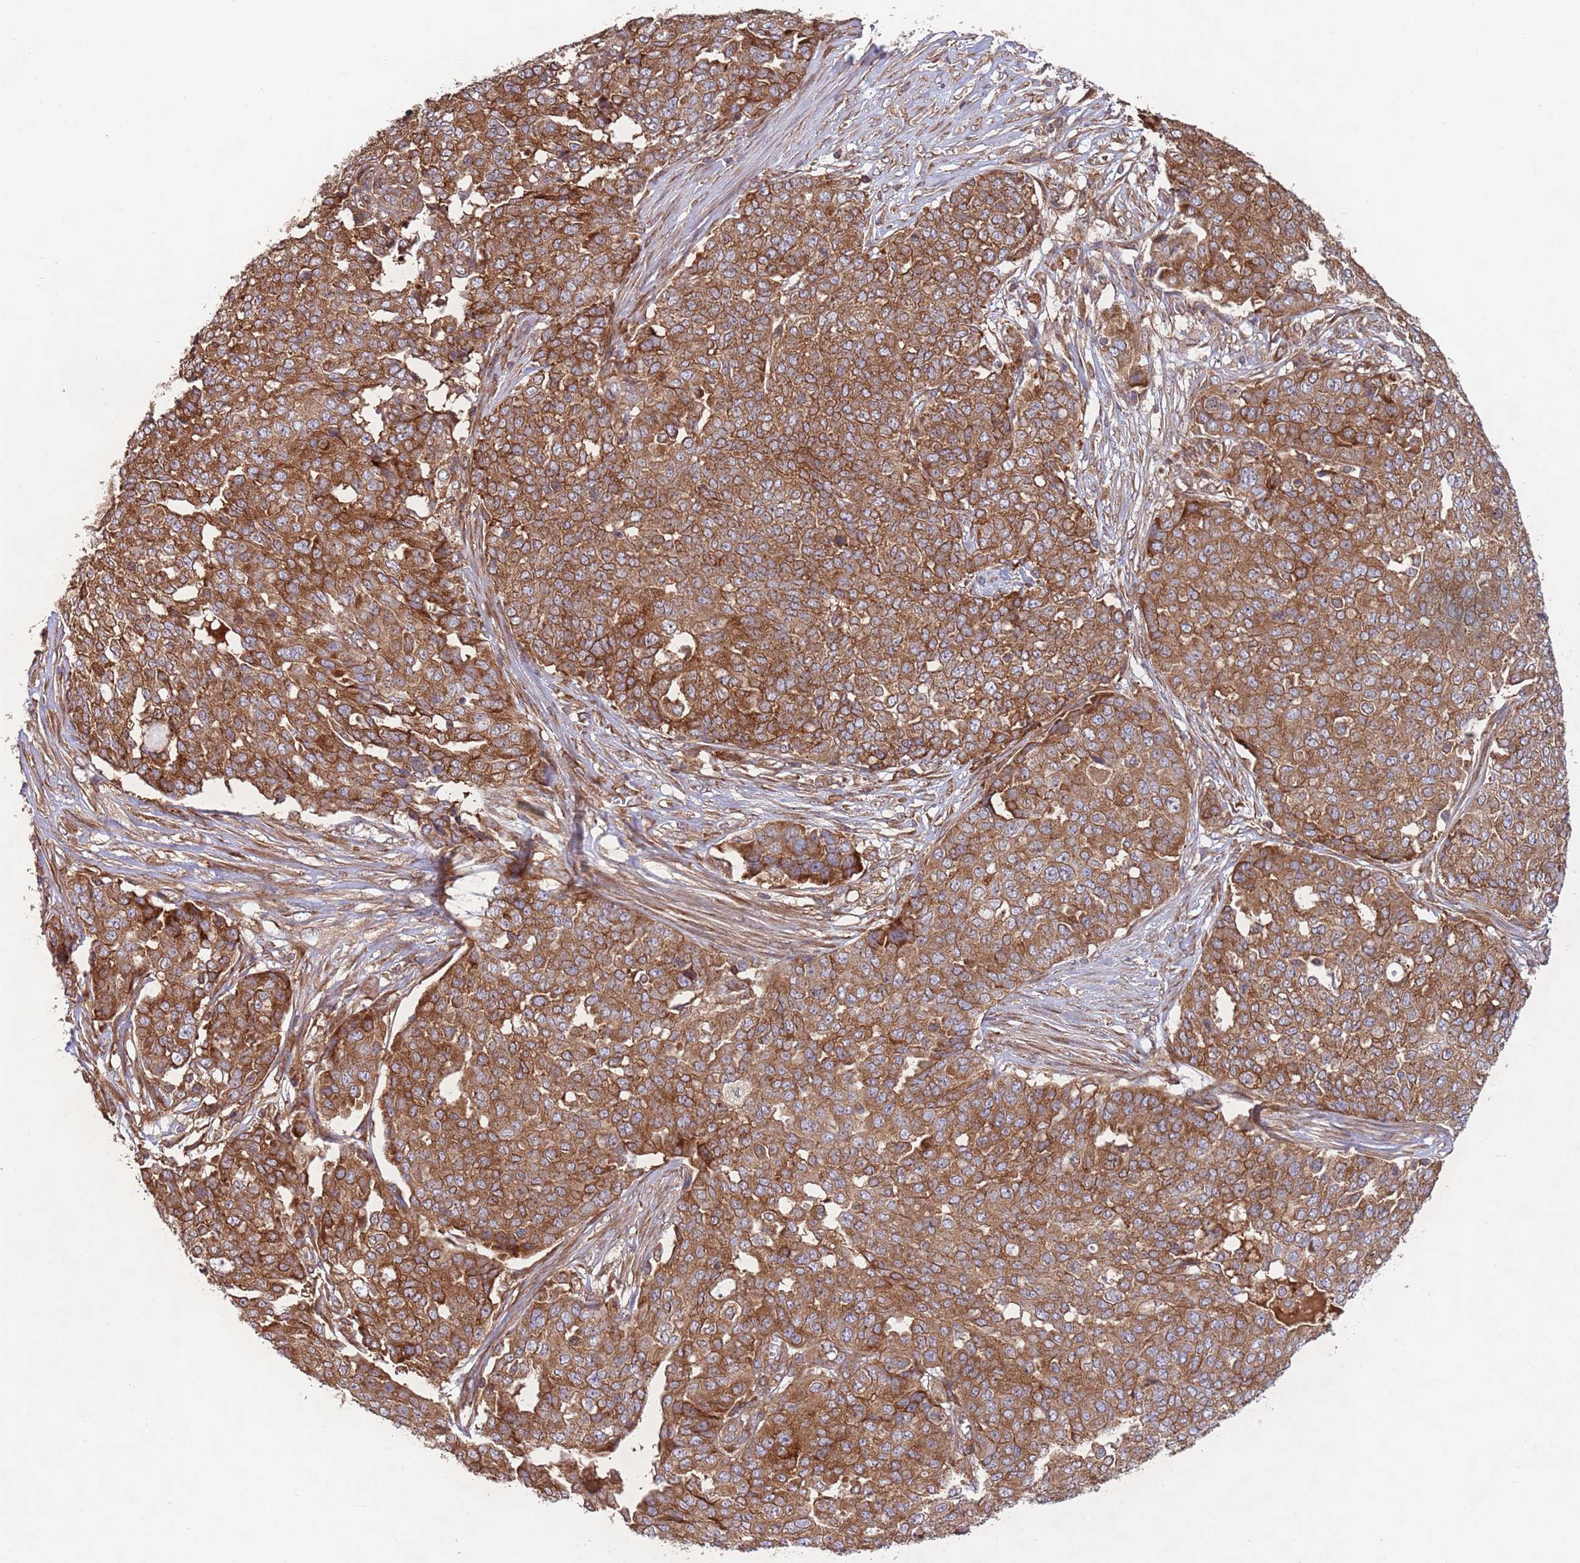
{"staining": {"intensity": "moderate", "quantity": ">75%", "location": "cytoplasmic/membranous"}, "tissue": "ovarian cancer", "cell_type": "Tumor cells", "image_type": "cancer", "snomed": [{"axis": "morphology", "description": "Cystadenocarcinoma, serous, NOS"}, {"axis": "topography", "description": "Soft tissue"}, {"axis": "topography", "description": "Ovary"}], "caption": "A photomicrograph showing moderate cytoplasmic/membranous positivity in approximately >75% of tumor cells in ovarian cancer, as visualized by brown immunohistochemical staining.", "gene": "RNF19B", "patient": {"sex": "female", "age": 57}}